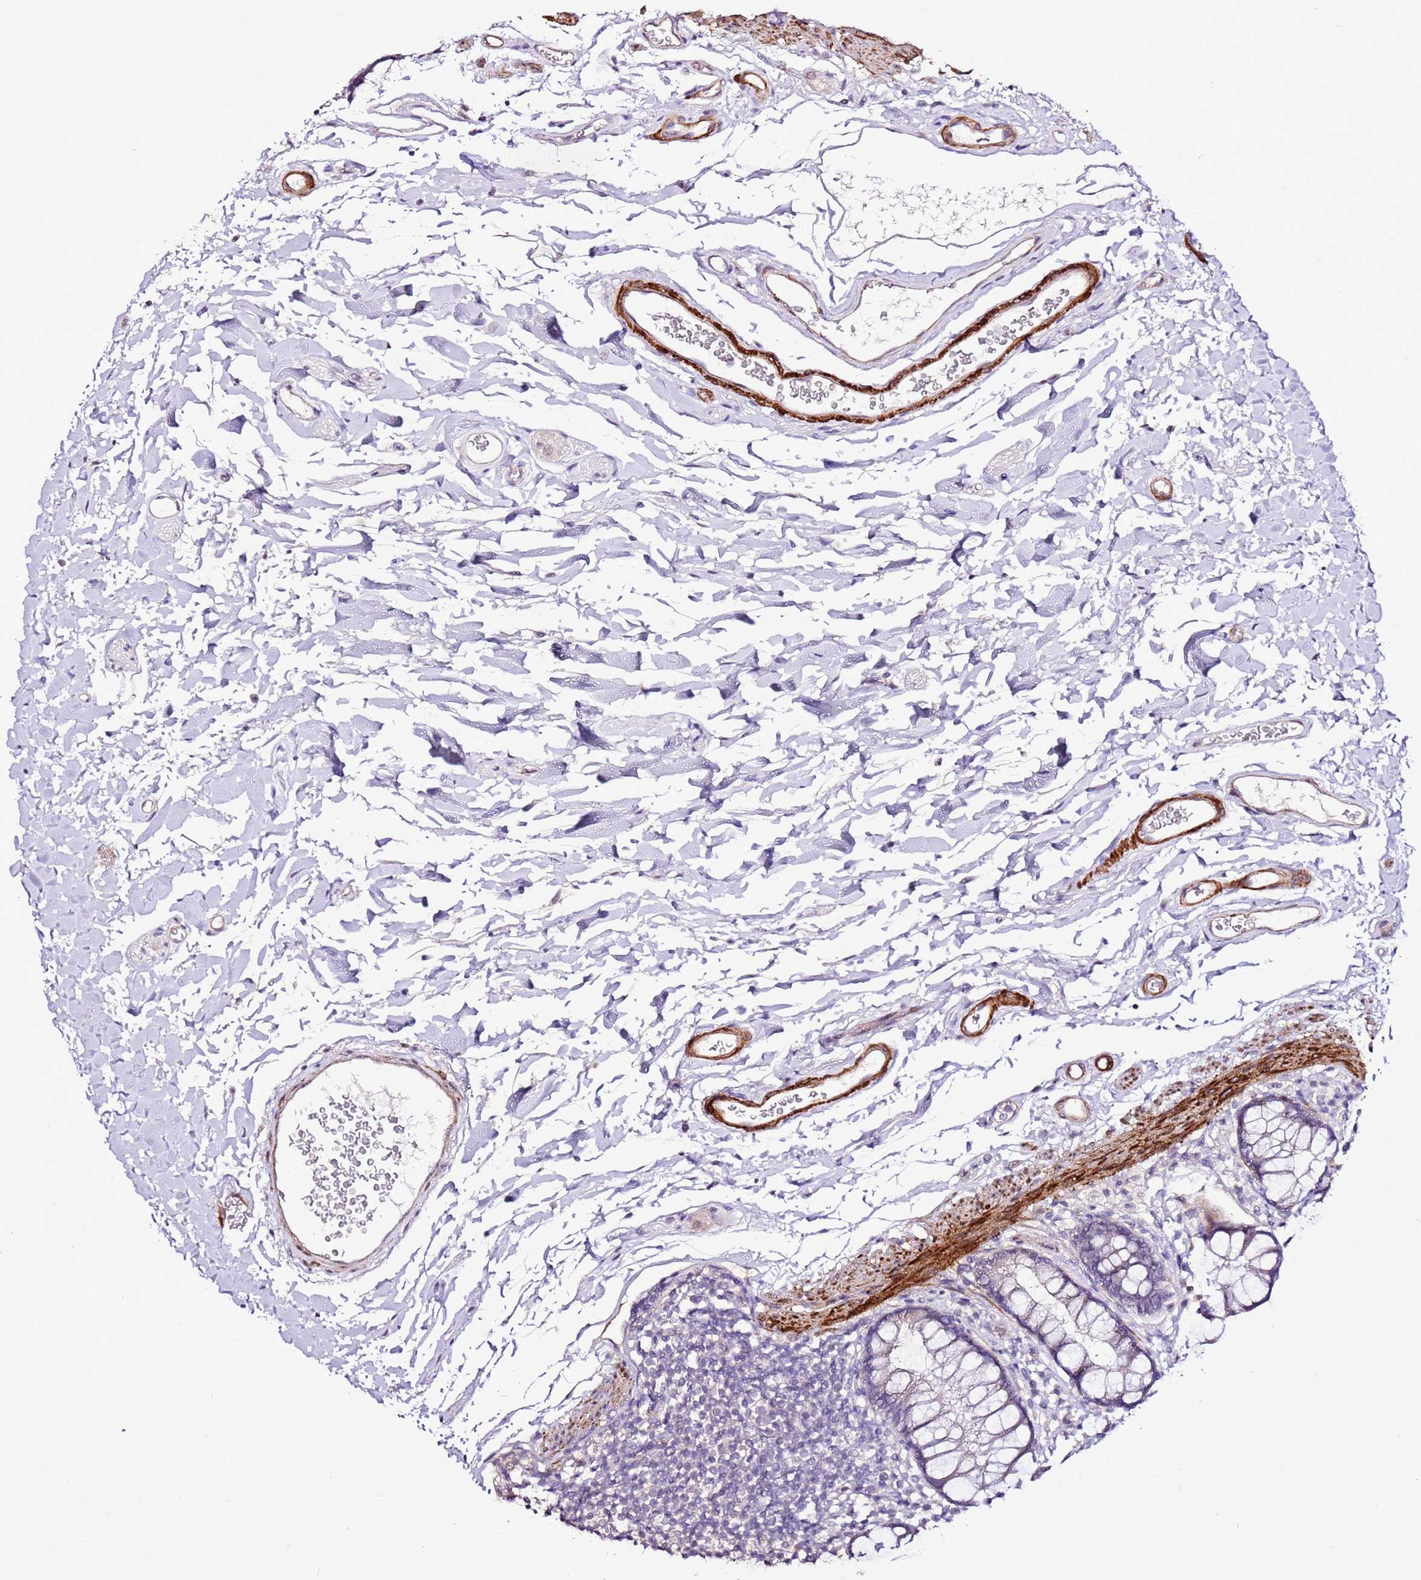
{"staining": {"intensity": "negative", "quantity": "none", "location": "none"}, "tissue": "rectum", "cell_type": "Glandular cells", "image_type": "normal", "snomed": [{"axis": "morphology", "description": "Normal tissue, NOS"}, {"axis": "topography", "description": "Rectum"}], "caption": "Glandular cells show no significant protein expression in benign rectum. (Stains: DAB (3,3'-diaminobenzidine) immunohistochemistry with hematoxylin counter stain, Microscopy: brightfield microscopy at high magnification).", "gene": "ART5", "patient": {"sex": "female", "age": 65}}